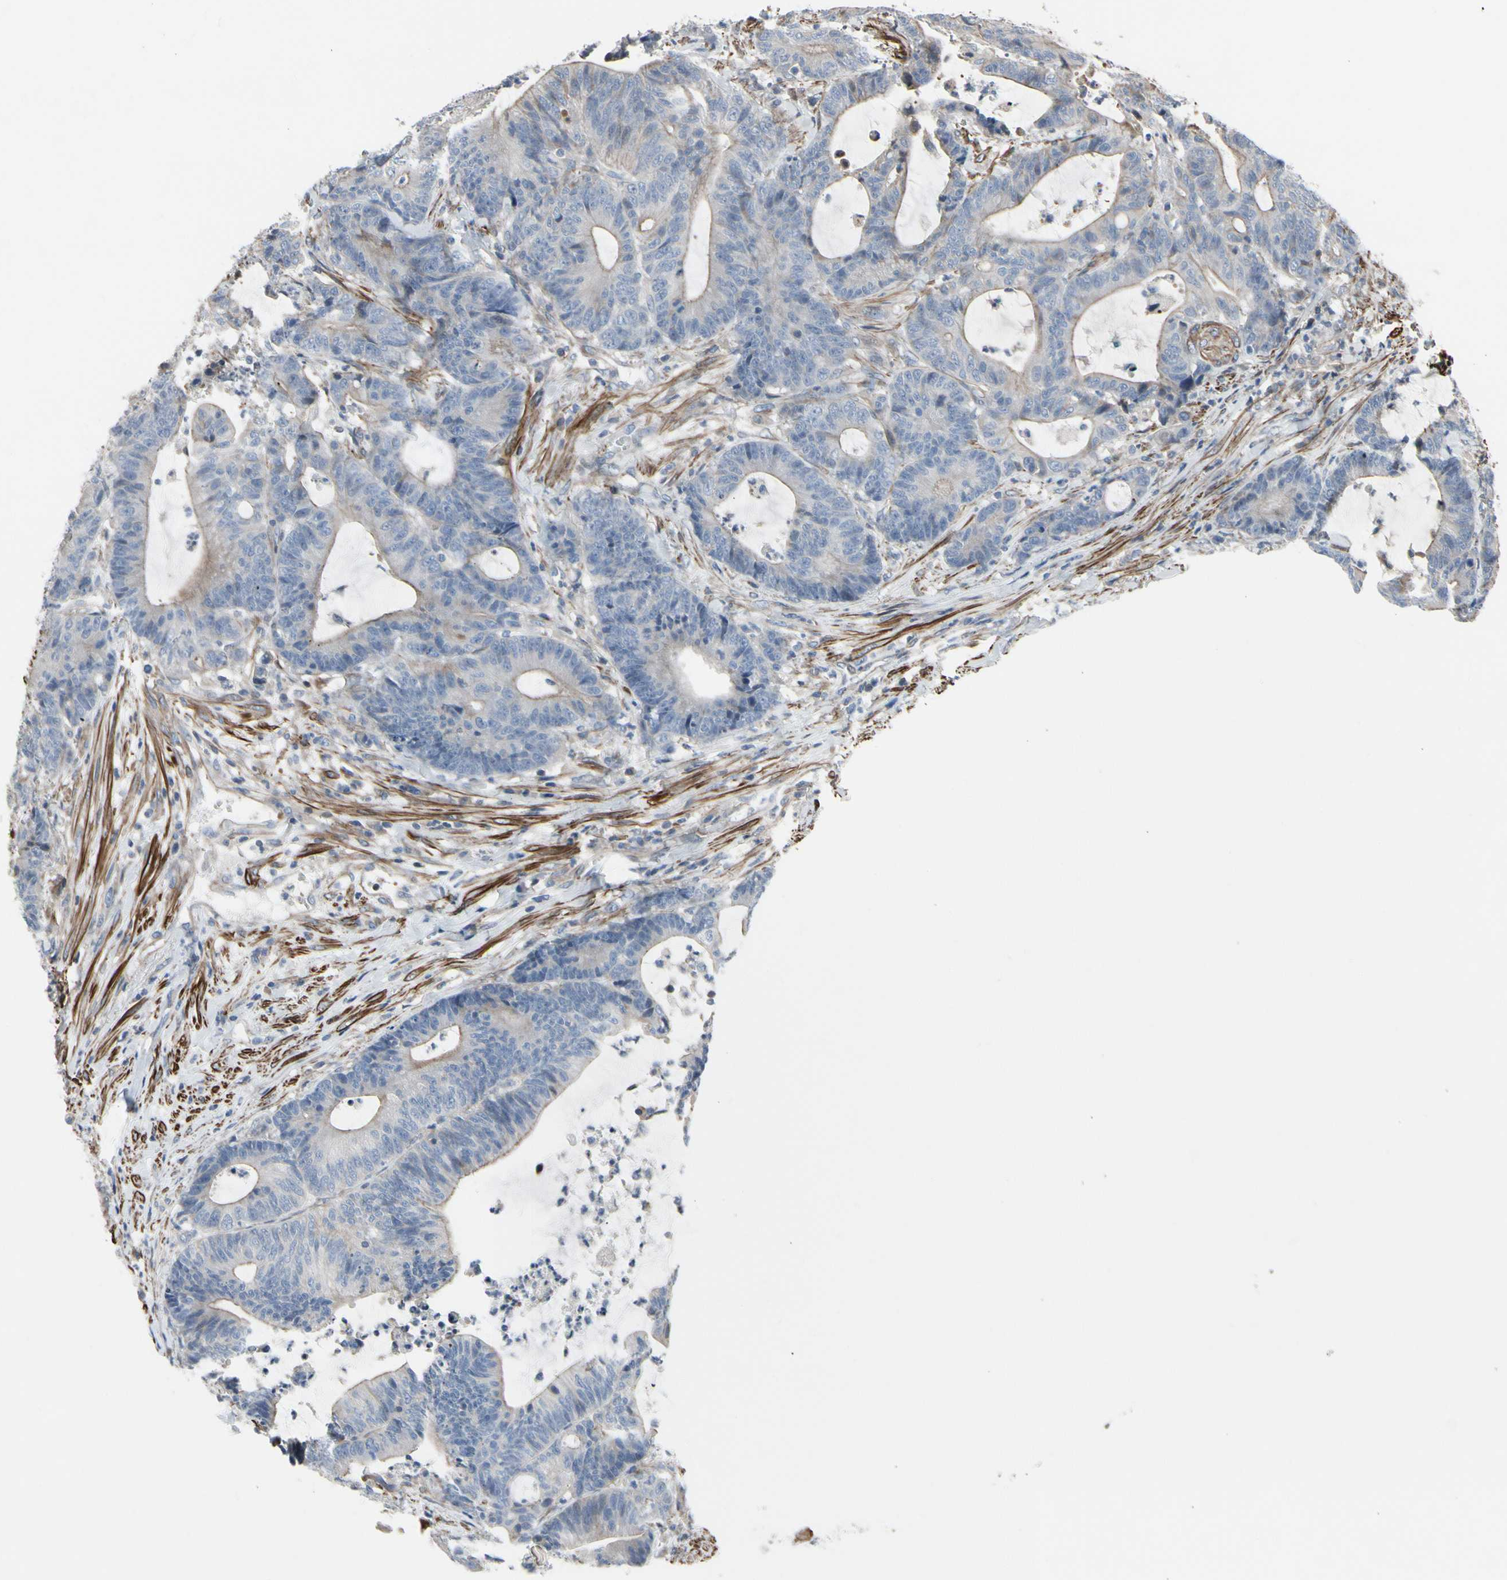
{"staining": {"intensity": "weak", "quantity": "25%-75%", "location": "cytoplasmic/membranous"}, "tissue": "colorectal cancer", "cell_type": "Tumor cells", "image_type": "cancer", "snomed": [{"axis": "morphology", "description": "Adenocarcinoma, NOS"}, {"axis": "topography", "description": "Colon"}], "caption": "IHC micrograph of colorectal adenocarcinoma stained for a protein (brown), which reveals low levels of weak cytoplasmic/membranous staining in about 25%-75% of tumor cells.", "gene": "TPM1", "patient": {"sex": "female", "age": 84}}